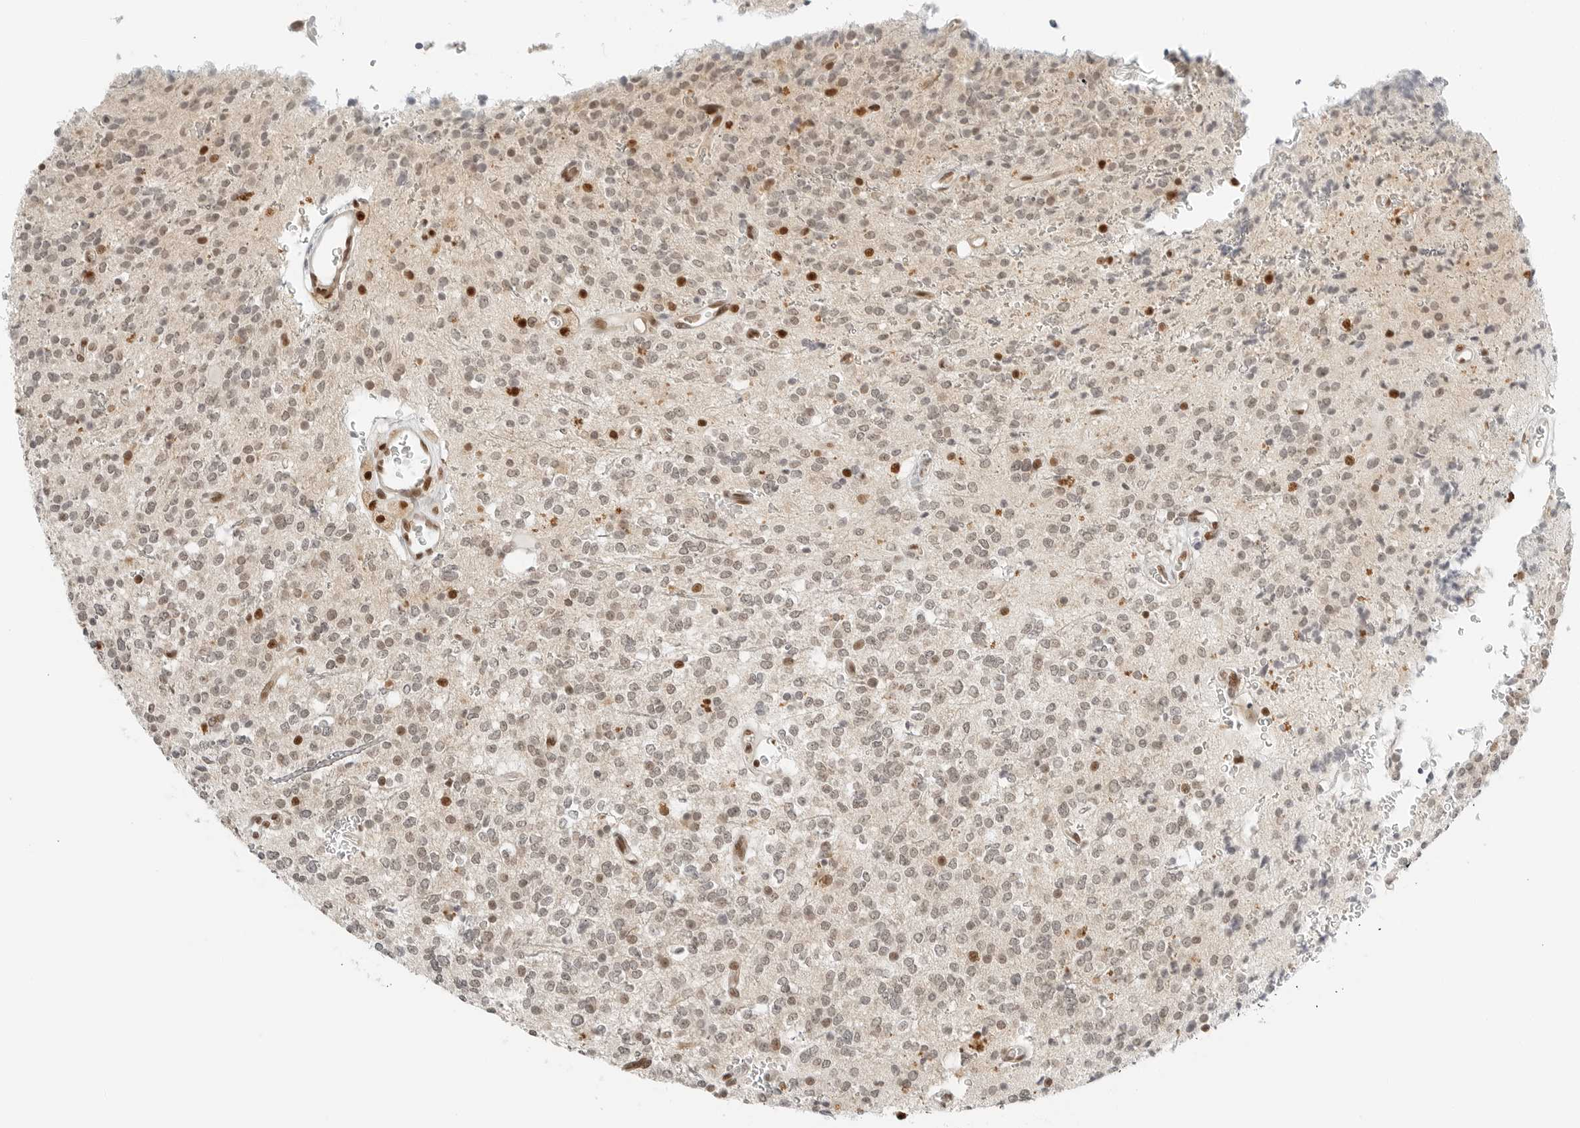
{"staining": {"intensity": "weak", "quantity": ">75%", "location": "nuclear"}, "tissue": "glioma", "cell_type": "Tumor cells", "image_type": "cancer", "snomed": [{"axis": "morphology", "description": "Glioma, malignant, High grade"}, {"axis": "topography", "description": "Brain"}], "caption": "Immunohistochemical staining of glioma reveals low levels of weak nuclear protein expression in about >75% of tumor cells. (IHC, brightfield microscopy, high magnification).", "gene": "CRTC2", "patient": {"sex": "male", "age": 34}}